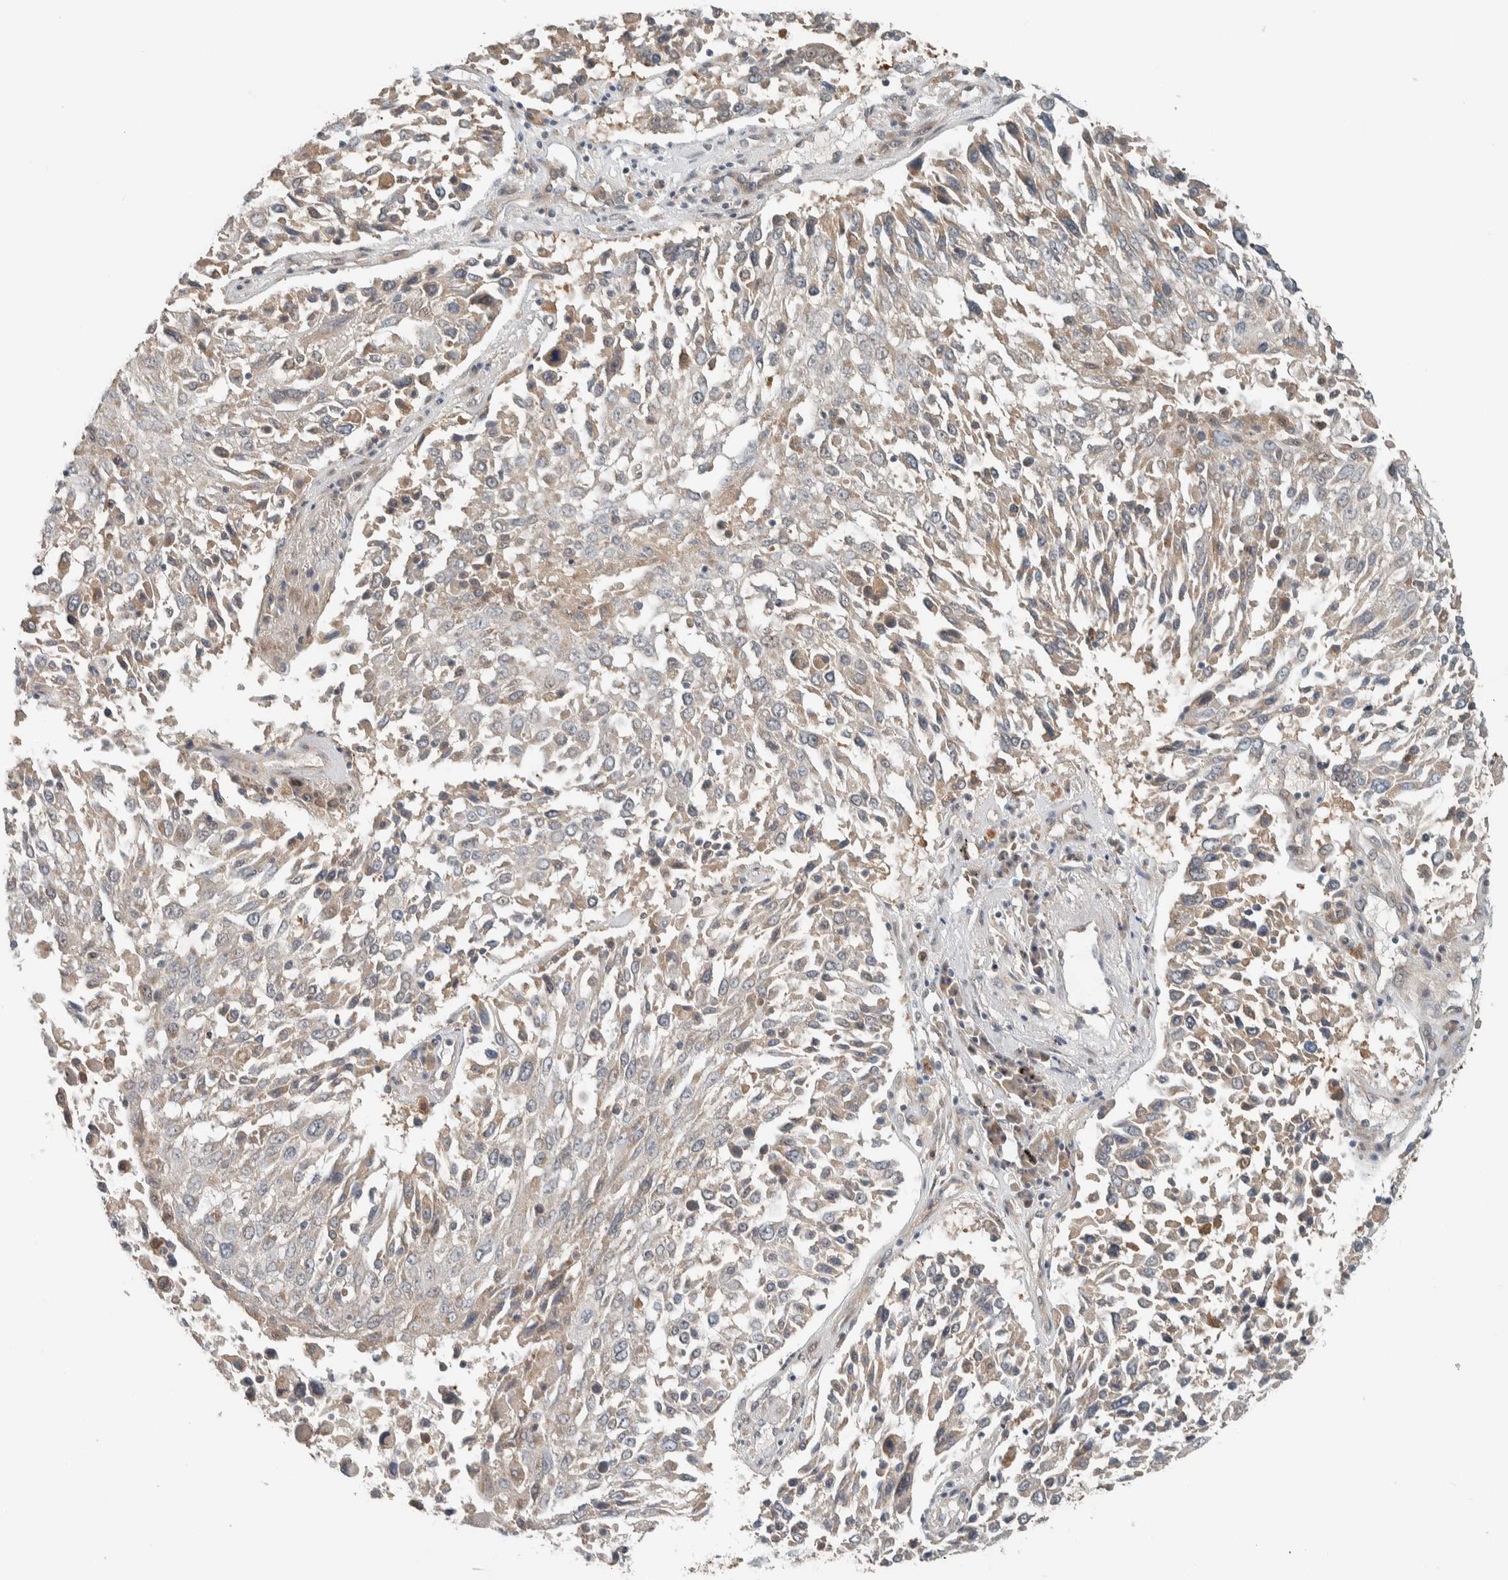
{"staining": {"intensity": "weak", "quantity": "<25%", "location": "cytoplasmic/membranous"}, "tissue": "lung cancer", "cell_type": "Tumor cells", "image_type": "cancer", "snomed": [{"axis": "morphology", "description": "Squamous cell carcinoma, NOS"}, {"axis": "topography", "description": "Lung"}], "caption": "The photomicrograph reveals no staining of tumor cells in lung cancer.", "gene": "NBR1", "patient": {"sex": "male", "age": 65}}